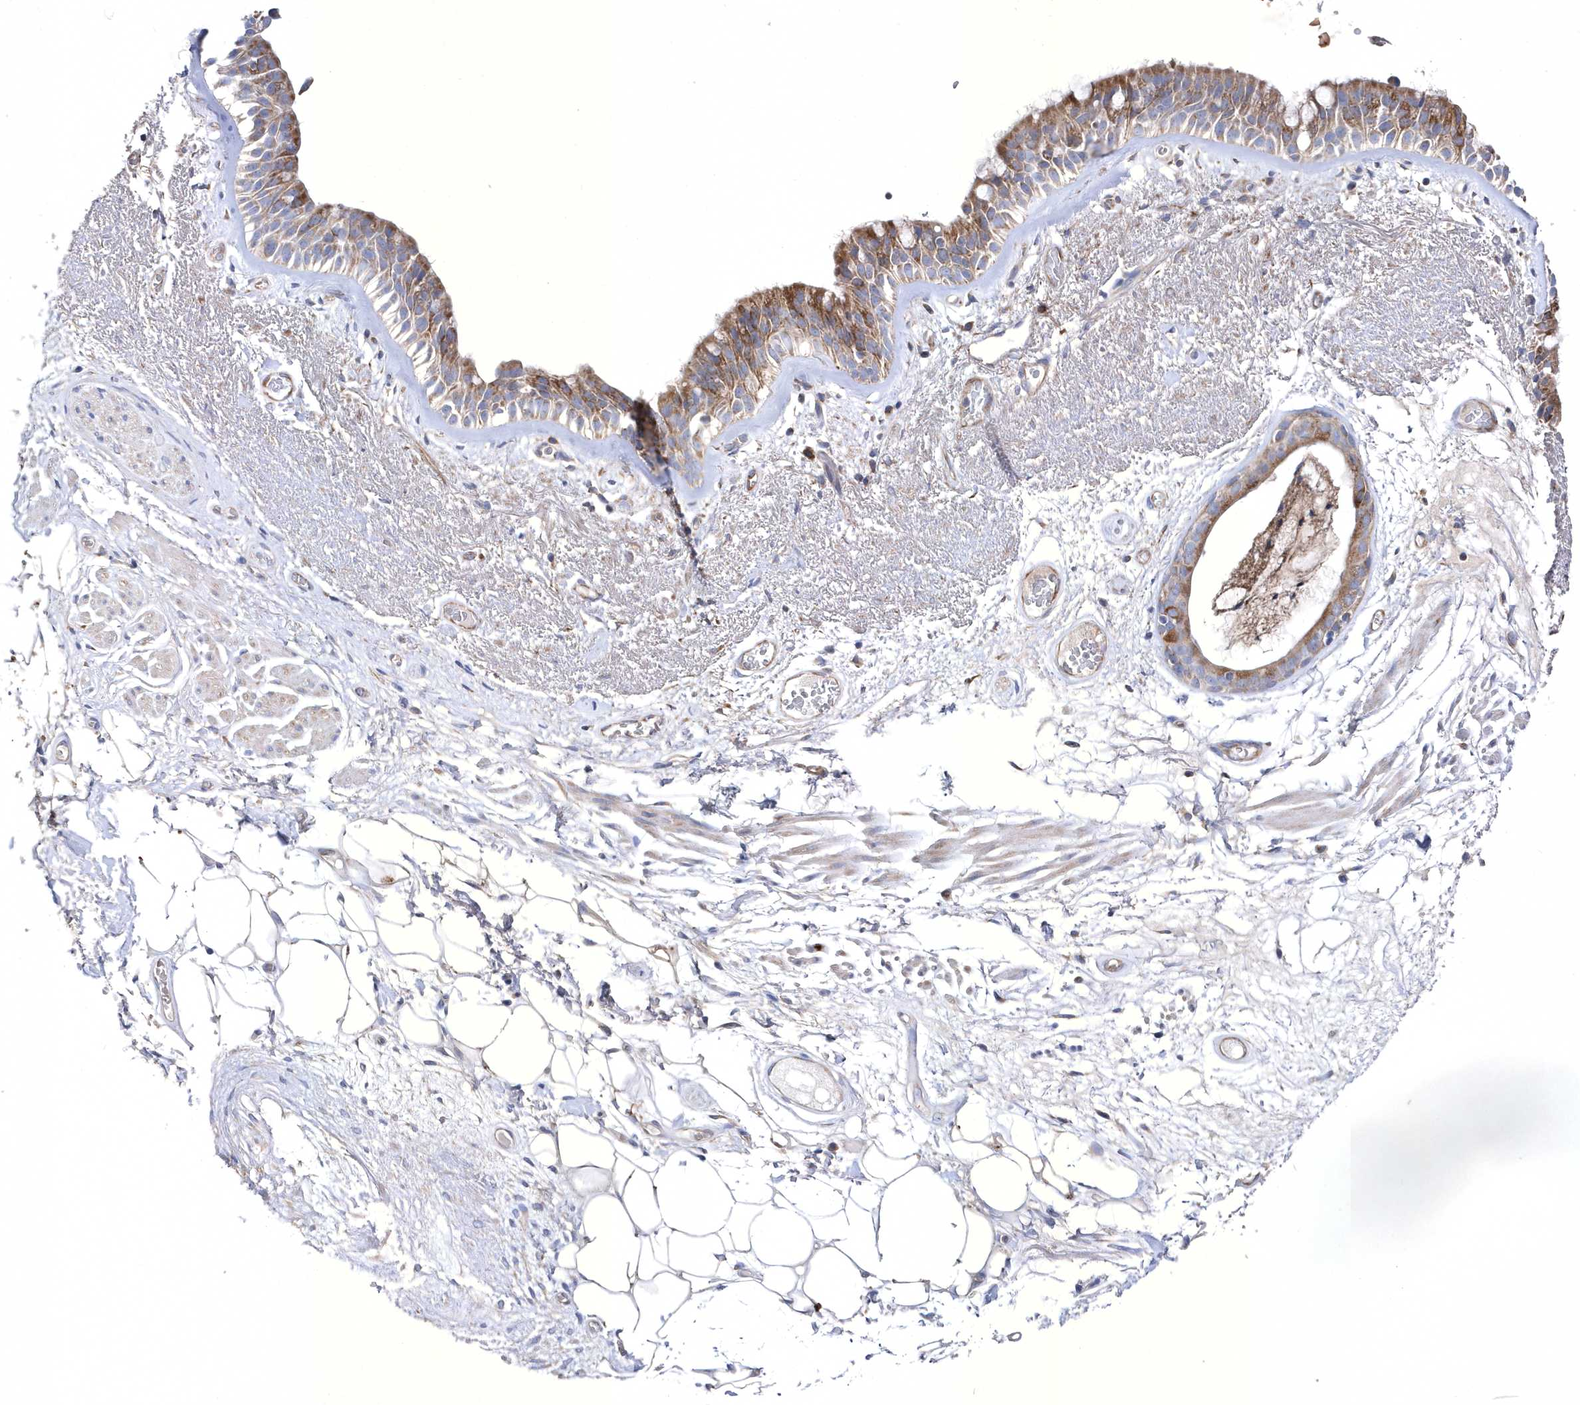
{"staining": {"intensity": "moderate", "quantity": ">75%", "location": "cytoplasmic/membranous"}, "tissue": "bronchus", "cell_type": "Respiratory epithelial cells", "image_type": "normal", "snomed": [{"axis": "morphology", "description": "Normal tissue, NOS"}, {"axis": "morphology", "description": "Squamous cell carcinoma, NOS"}, {"axis": "topography", "description": "Lymph node"}, {"axis": "topography", "description": "Bronchus"}, {"axis": "topography", "description": "Lung"}], "caption": "The histopathology image demonstrates staining of normal bronchus, revealing moderate cytoplasmic/membranous protein positivity (brown color) within respiratory epithelial cells.", "gene": "METTL8", "patient": {"sex": "male", "age": 66}}